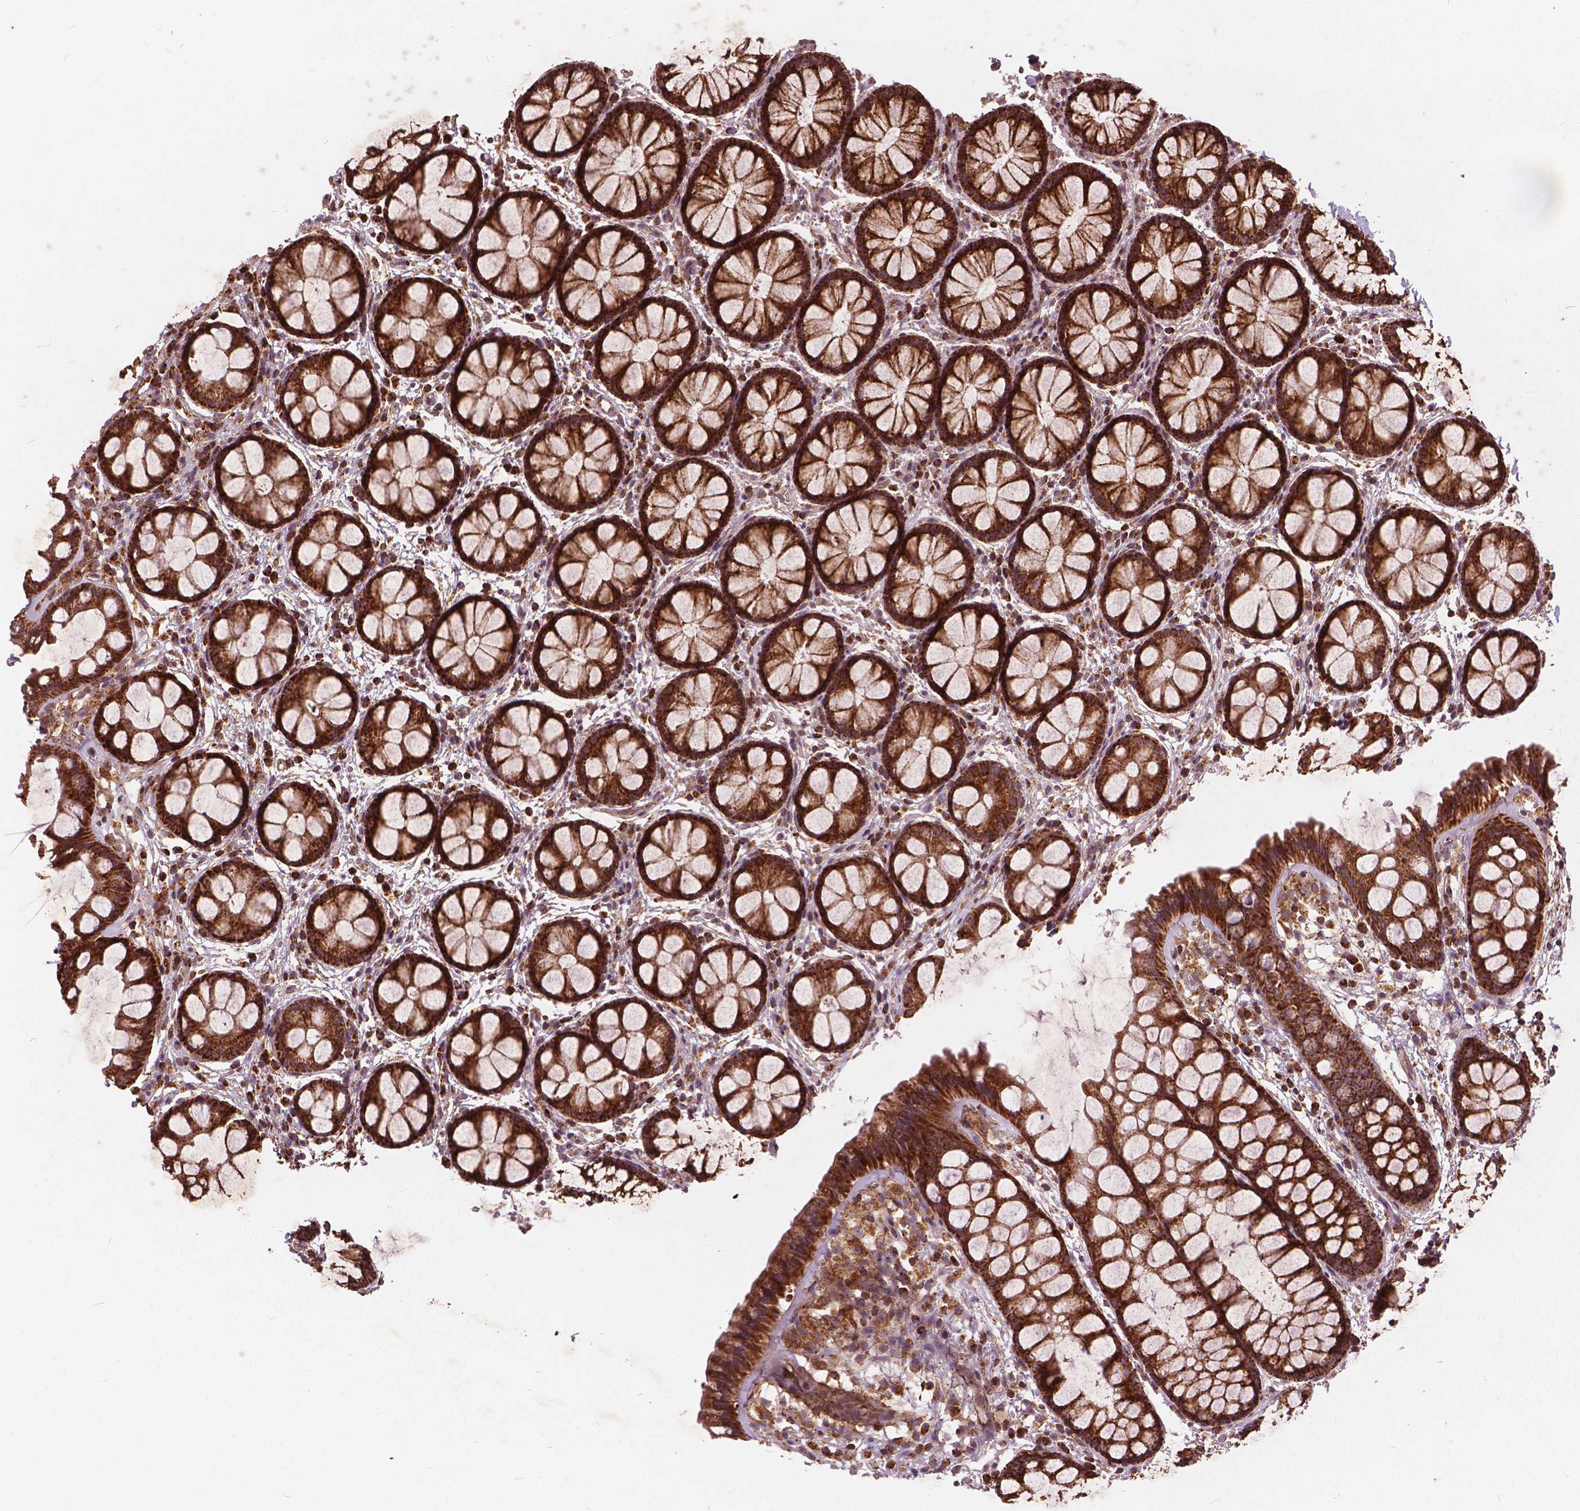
{"staining": {"intensity": "strong", "quantity": ">75%", "location": "cytoplasmic/membranous"}, "tissue": "rectum", "cell_type": "Glandular cells", "image_type": "normal", "snomed": [{"axis": "morphology", "description": "Normal tissue, NOS"}, {"axis": "topography", "description": "Rectum"}], "caption": "High-magnification brightfield microscopy of unremarkable rectum stained with DAB (3,3'-diaminobenzidine) (brown) and counterstained with hematoxylin (blue). glandular cells exhibit strong cytoplasmic/membranous staining is present in approximately>75% of cells.", "gene": "UBXN2A", "patient": {"sex": "female", "age": 62}}